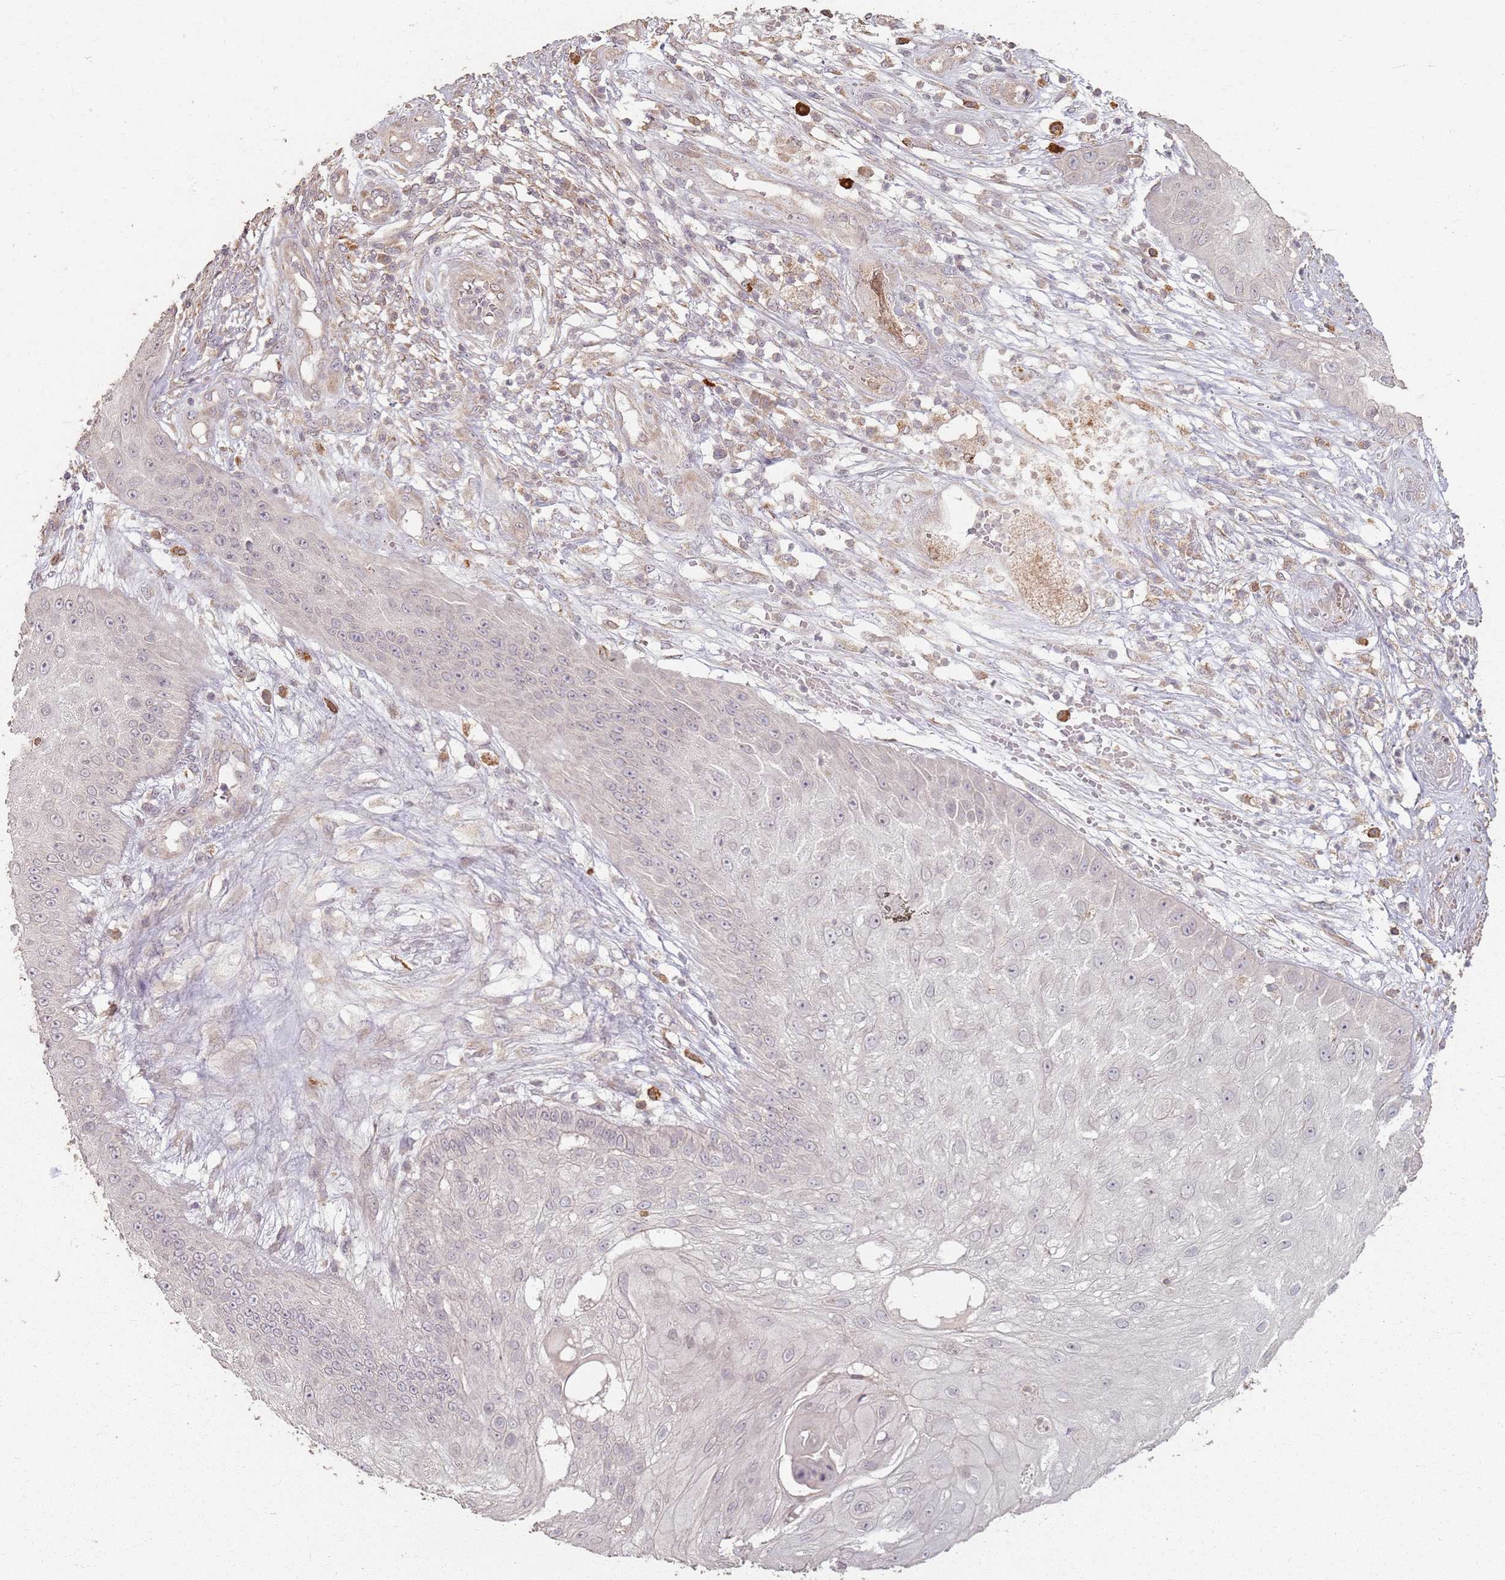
{"staining": {"intensity": "negative", "quantity": "none", "location": "none"}, "tissue": "skin cancer", "cell_type": "Tumor cells", "image_type": "cancer", "snomed": [{"axis": "morphology", "description": "Squamous cell carcinoma, NOS"}, {"axis": "topography", "description": "Skin"}], "caption": "Immunohistochemistry photomicrograph of human skin cancer (squamous cell carcinoma) stained for a protein (brown), which shows no expression in tumor cells.", "gene": "CCDC168", "patient": {"sex": "male", "age": 70}}